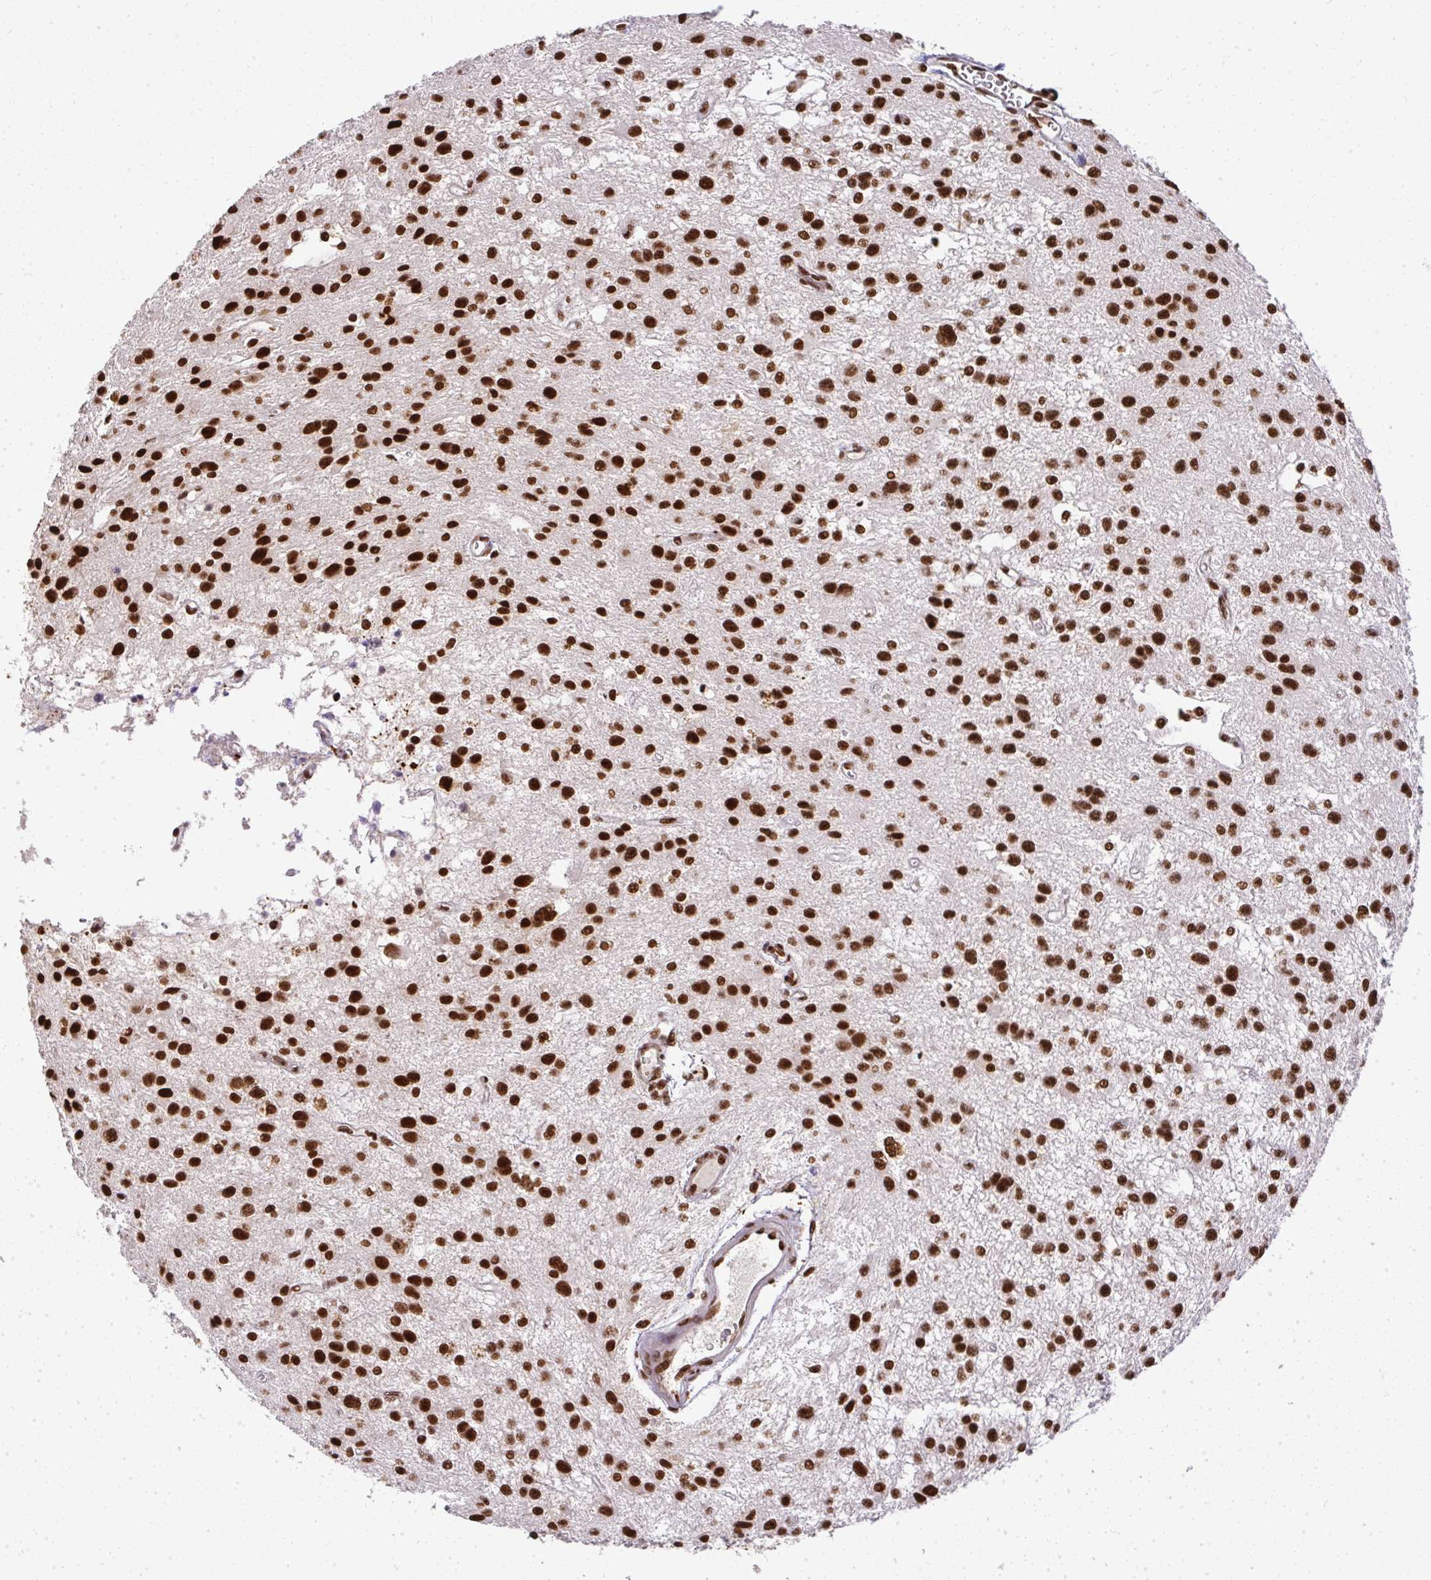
{"staining": {"intensity": "strong", "quantity": ">75%", "location": "nuclear"}, "tissue": "glioma", "cell_type": "Tumor cells", "image_type": "cancer", "snomed": [{"axis": "morphology", "description": "Glioma, malignant, Low grade"}, {"axis": "topography", "description": "Brain"}], "caption": "Protein staining displays strong nuclear positivity in approximately >75% of tumor cells in malignant low-grade glioma.", "gene": "U2AF1", "patient": {"sex": "male", "age": 43}}